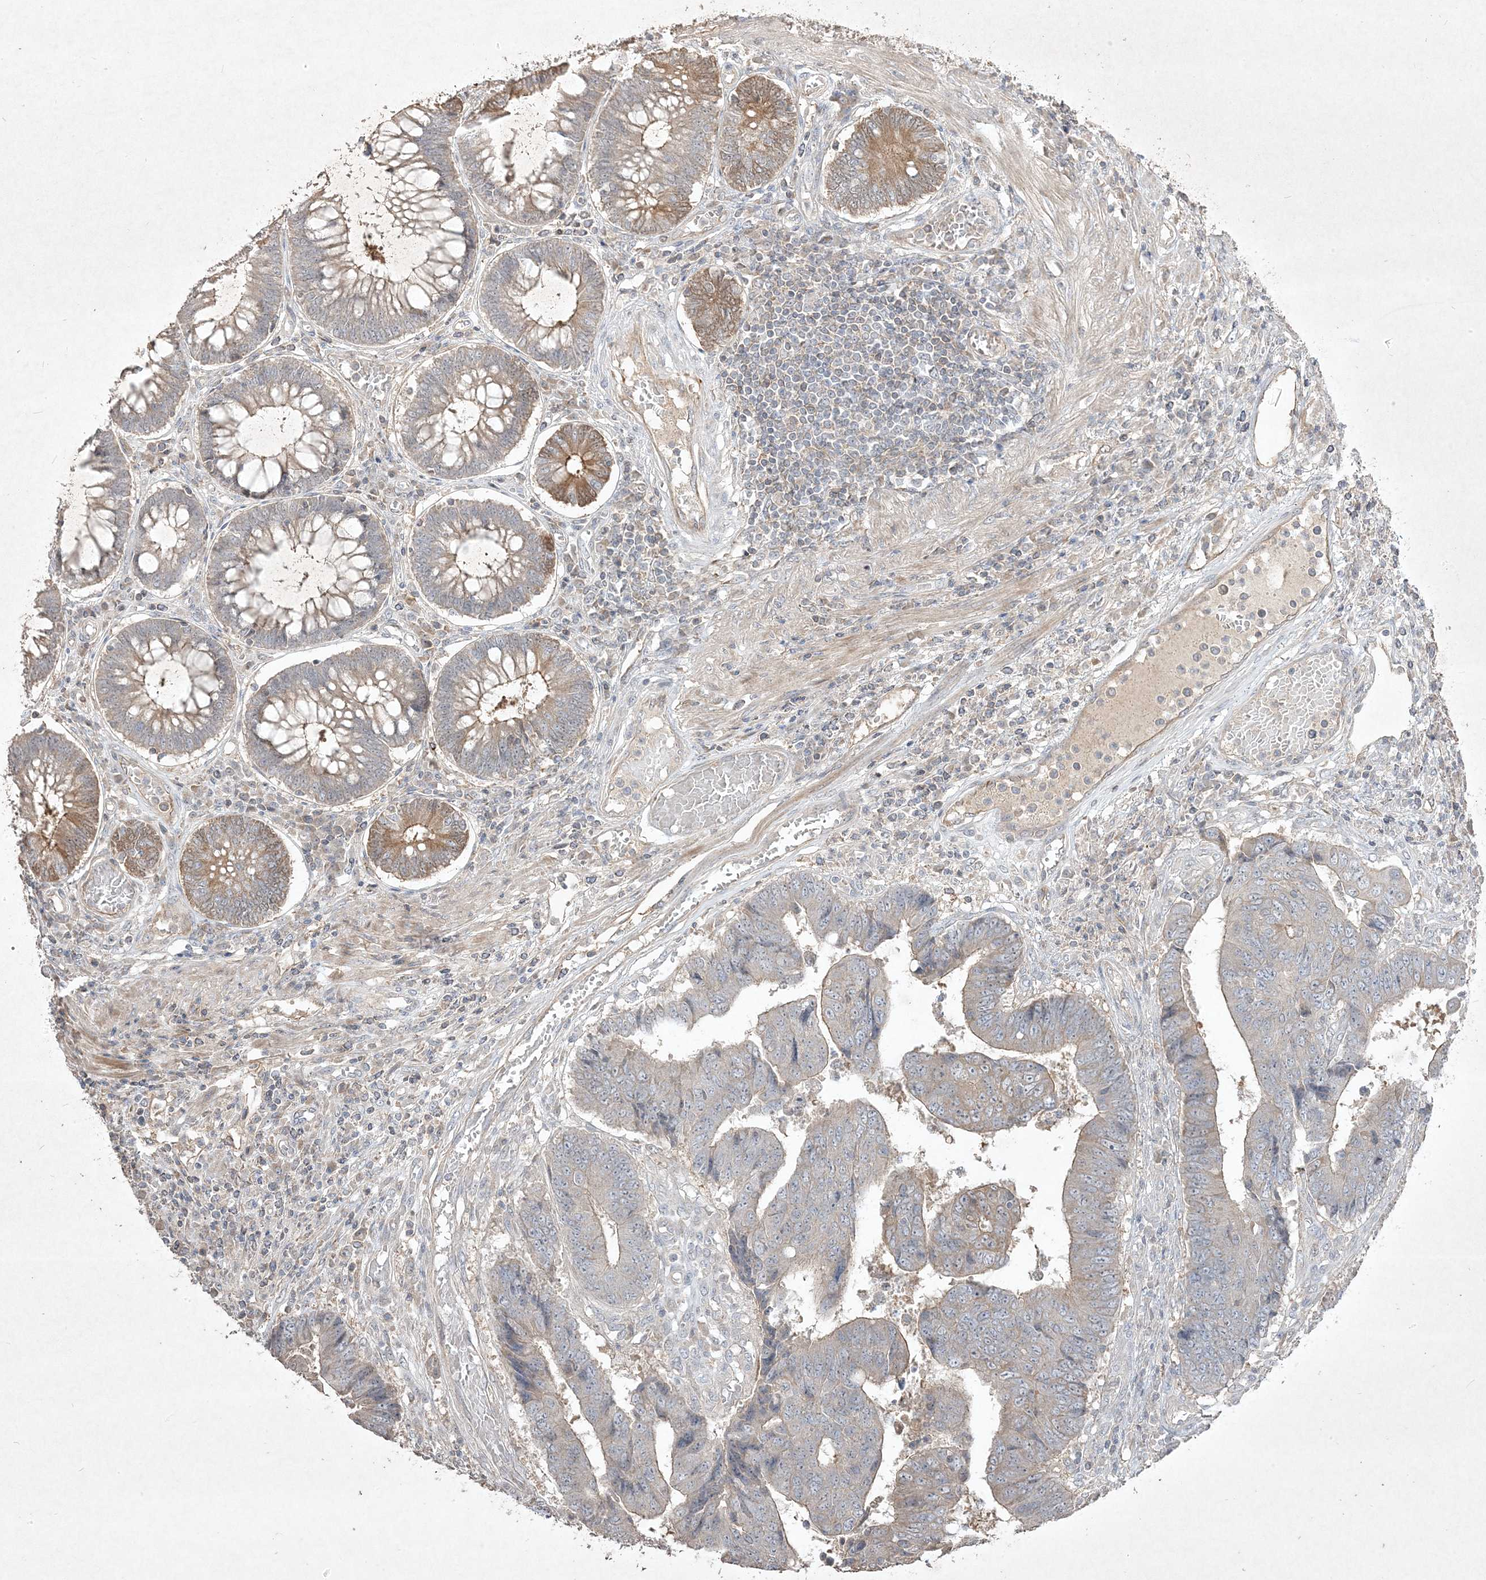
{"staining": {"intensity": "negative", "quantity": "none", "location": "none"}, "tissue": "colorectal cancer", "cell_type": "Tumor cells", "image_type": "cancer", "snomed": [{"axis": "morphology", "description": "Adenocarcinoma, NOS"}, {"axis": "topography", "description": "Rectum"}], "caption": "Human colorectal cancer stained for a protein using IHC reveals no expression in tumor cells.", "gene": "RGL4", "patient": {"sex": "male", "age": 84}}